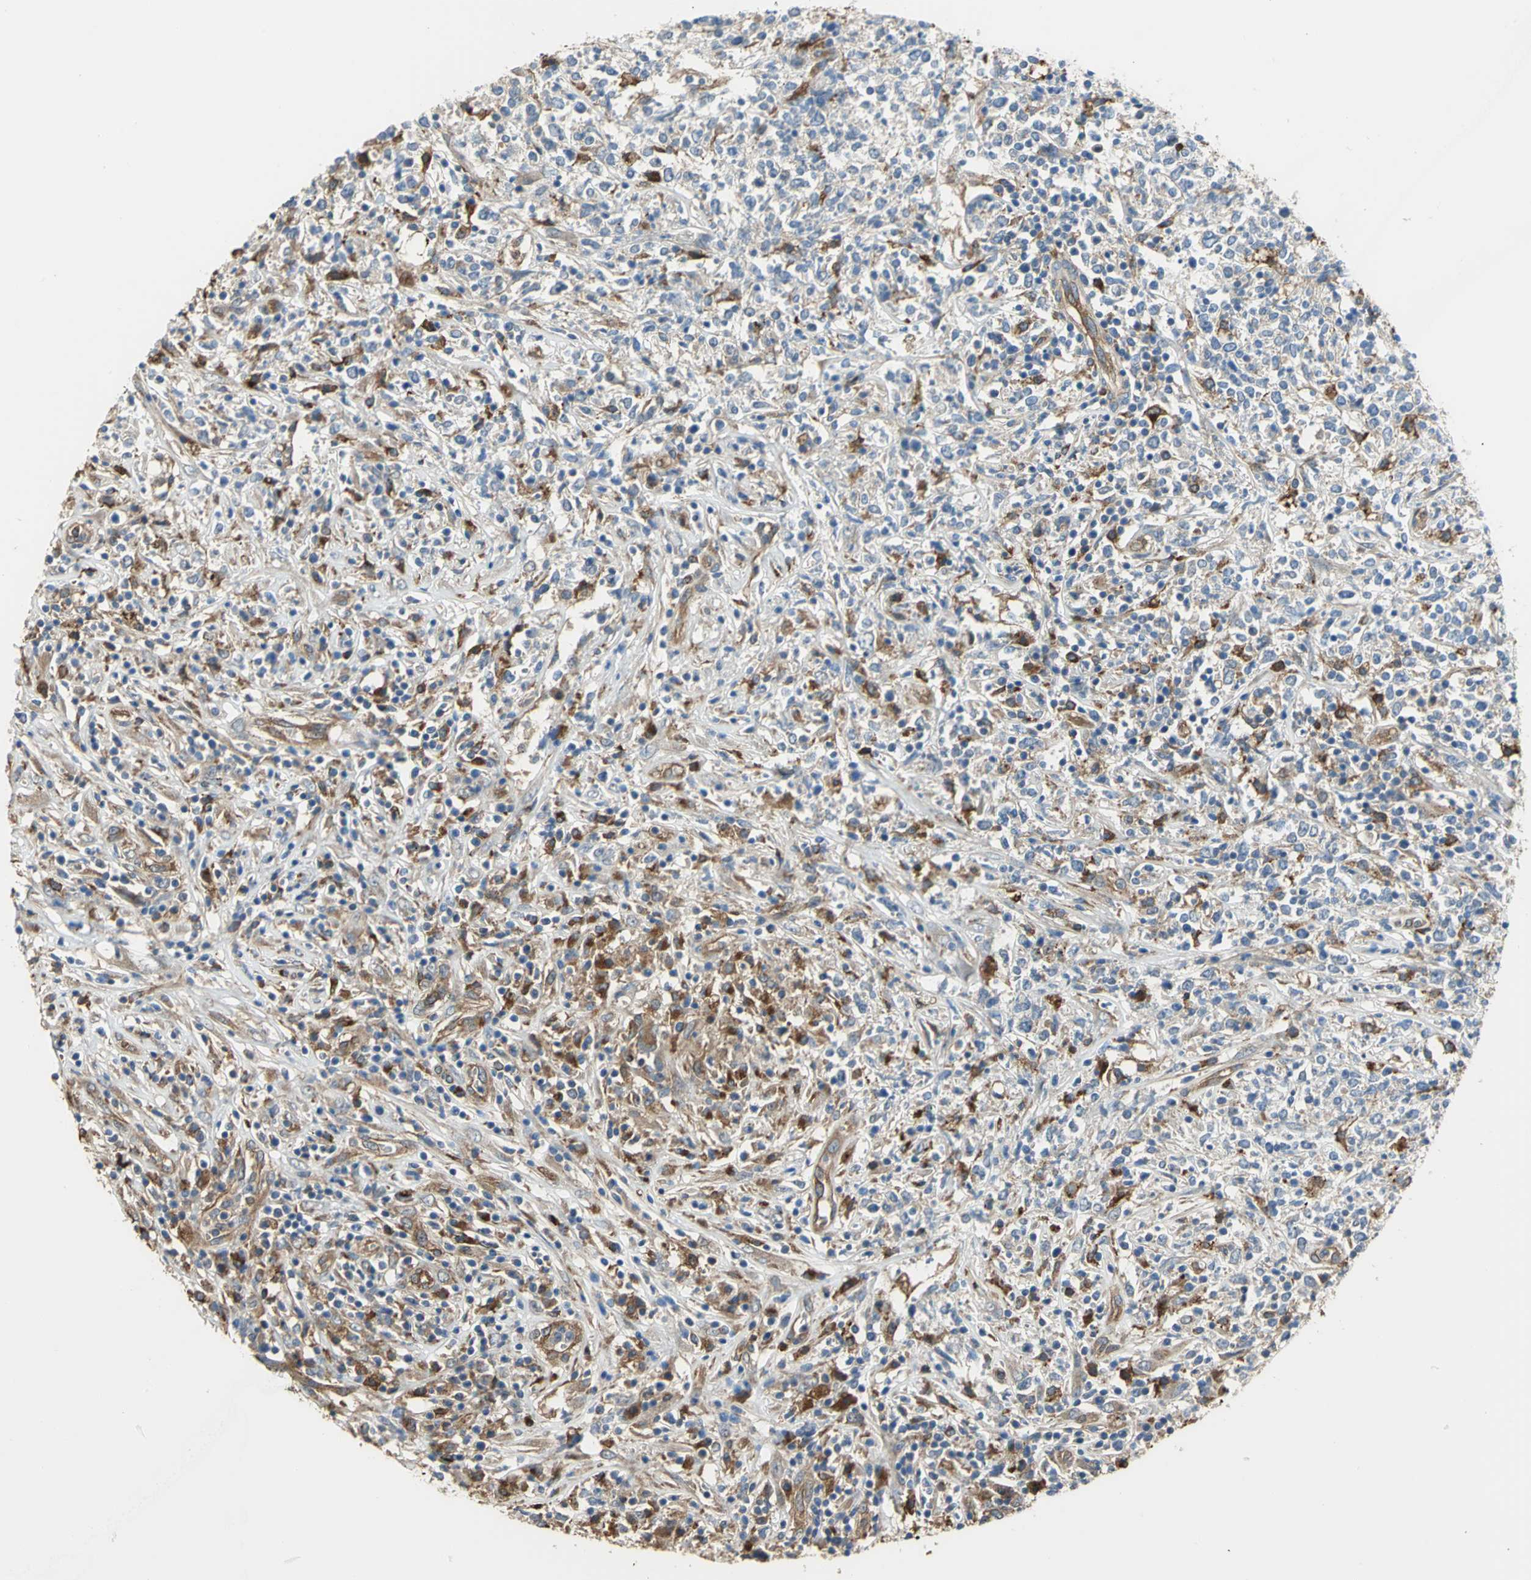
{"staining": {"intensity": "moderate", "quantity": "25%-75%", "location": "cytoplasmic/membranous"}, "tissue": "lymphoma", "cell_type": "Tumor cells", "image_type": "cancer", "snomed": [{"axis": "morphology", "description": "Malignant lymphoma, non-Hodgkin's type, High grade"}, {"axis": "topography", "description": "Lymph node"}], "caption": "Protein analysis of lymphoma tissue demonstrates moderate cytoplasmic/membranous expression in approximately 25%-75% of tumor cells. The staining is performed using DAB (3,3'-diaminobenzidine) brown chromogen to label protein expression. The nuclei are counter-stained blue using hematoxylin.", "gene": "DIAPH2", "patient": {"sex": "female", "age": 84}}